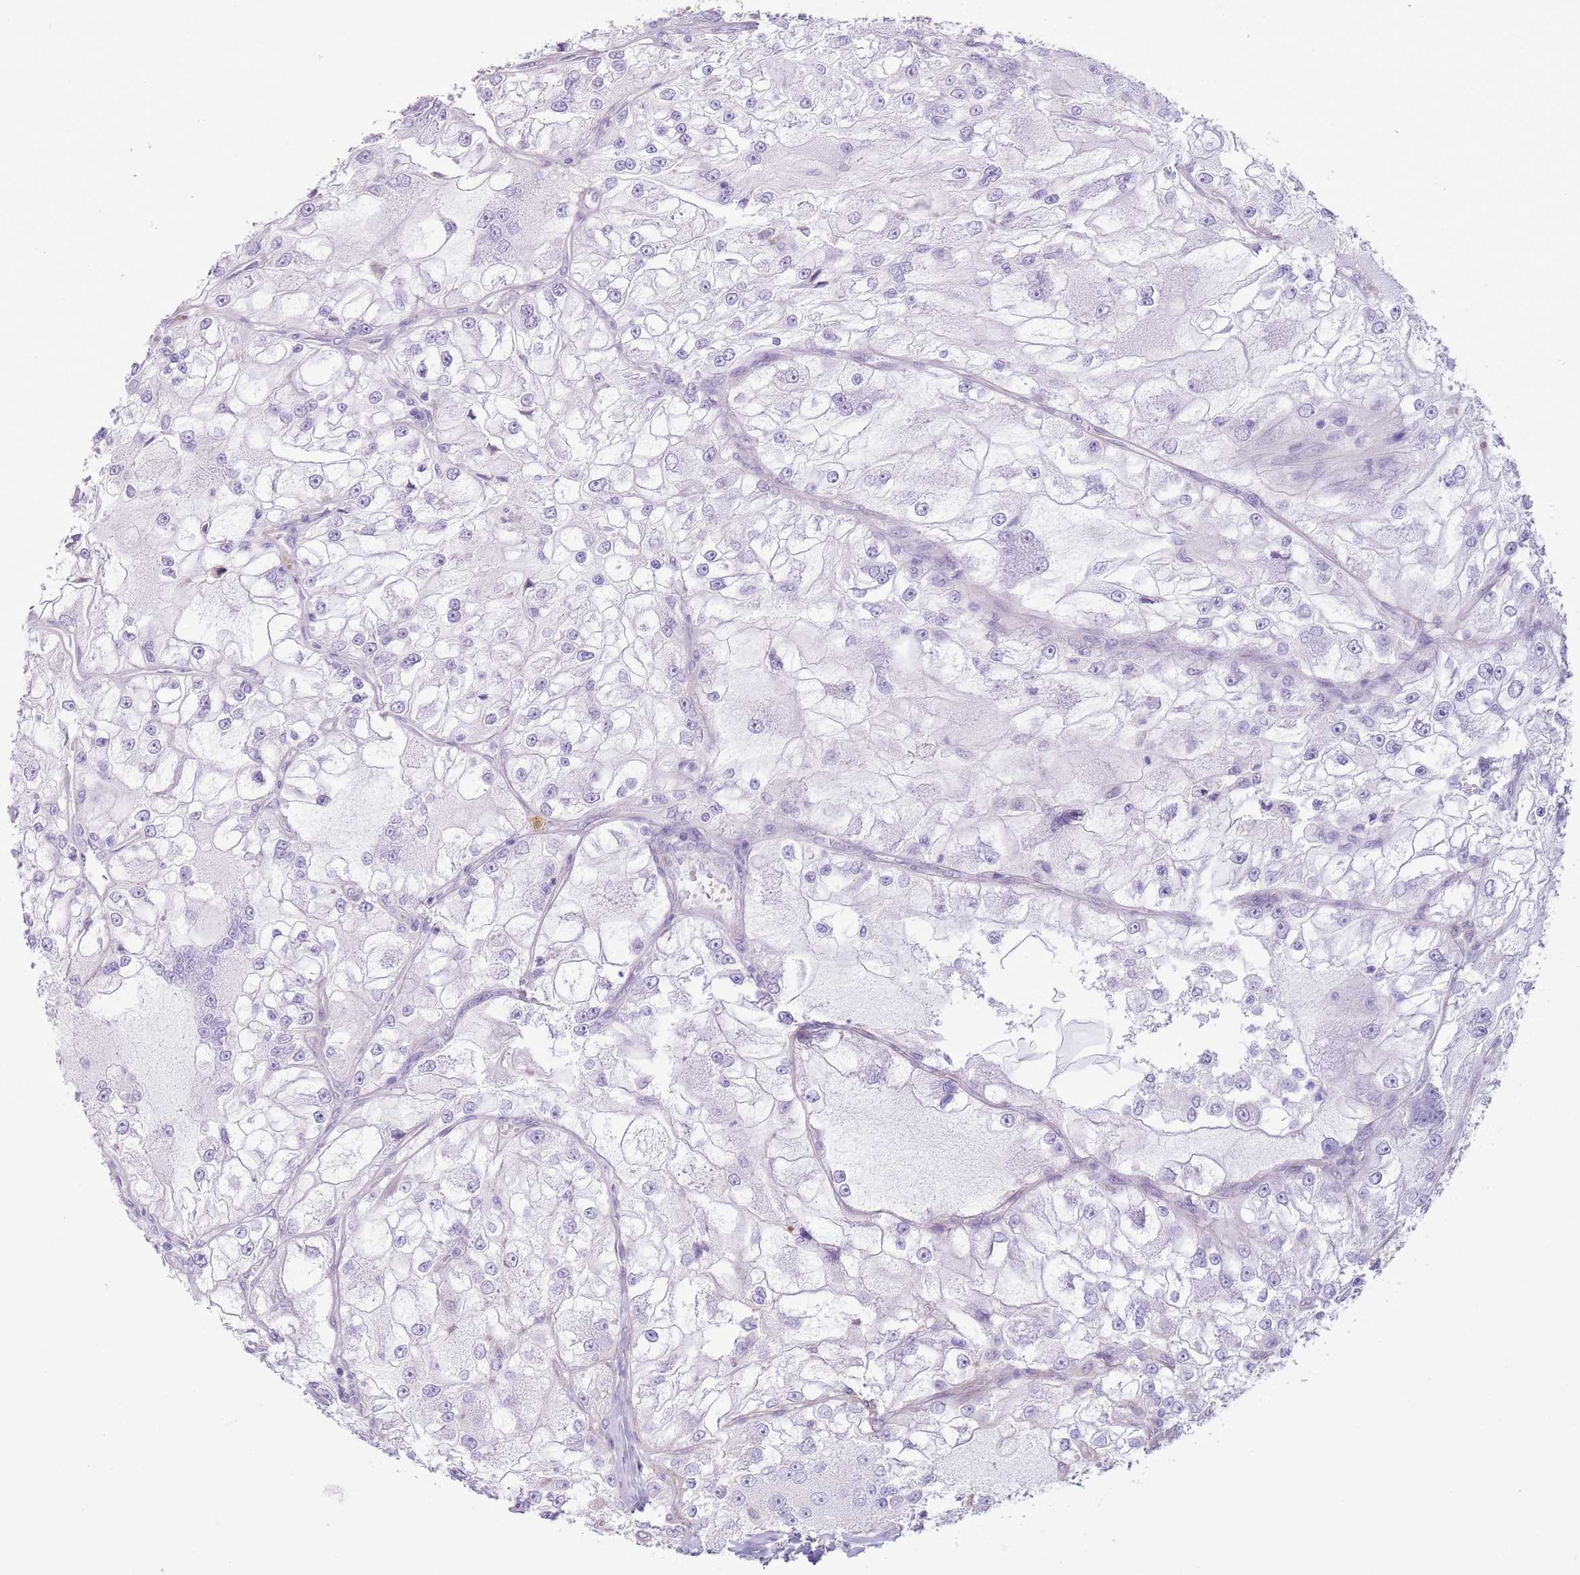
{"staining": {"intensity": "negative", "quantity": "none", "location": "none"}, "tissue": "renal cancer", "cell_type": "Tumor cells", "image_type": "cancer", "snomed": [{"axis": "morphology", "description": "Adenocarcinoma, NOS"}, {"axis": "topography", "description": "Kidney"}], "caption": "Immunohistochemistry (IHC) histopathology image of neoplastic tissue: human renal cancer stained with DAB (3,3'-diaminobenzidine) demonstrates no significant protein expression in tumor cells.", "gene": "RBP3", "patient": {"sex": "female", "age": 72}}